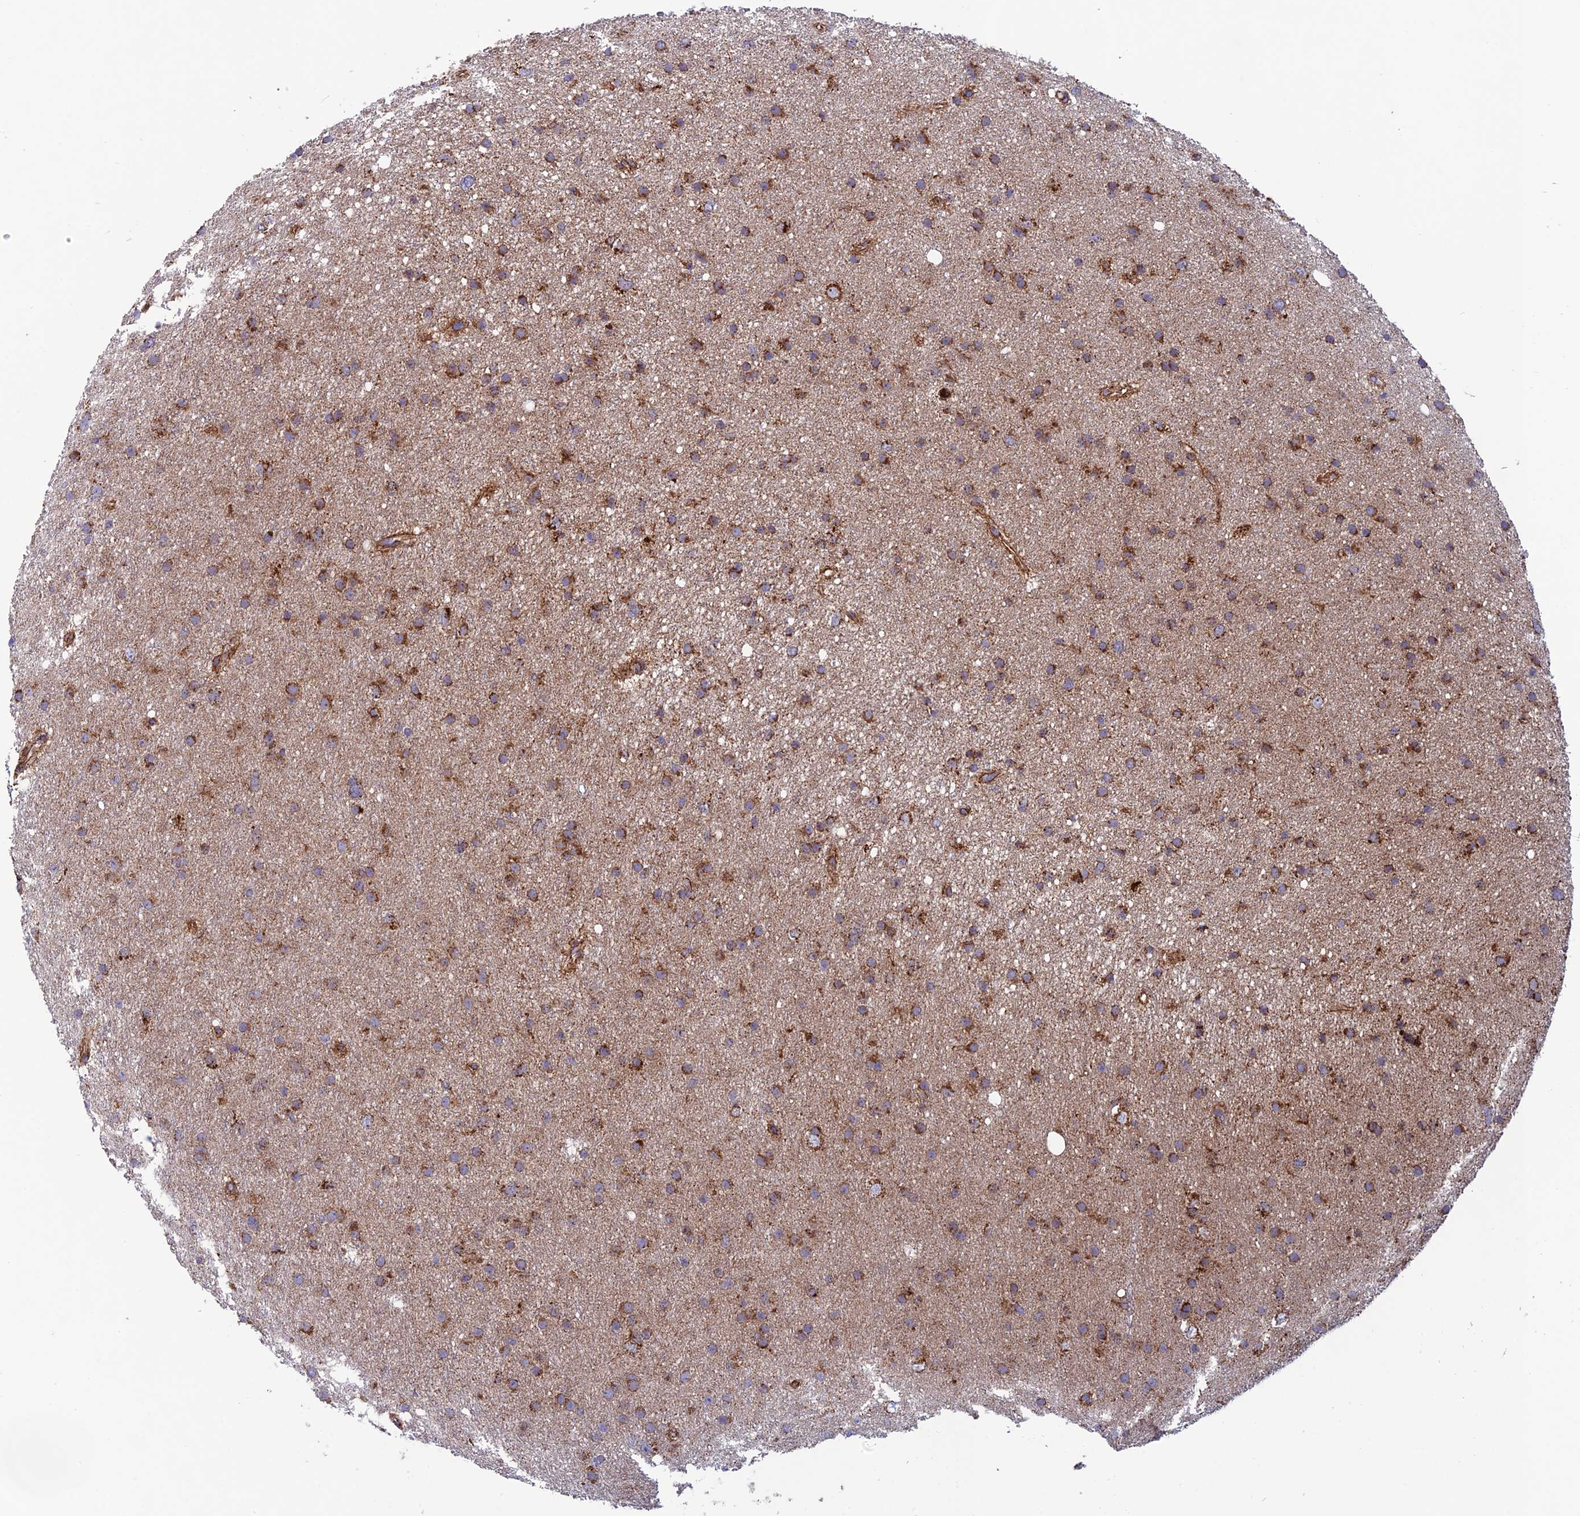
{"staining": {"intensity": "moderate", "quantity": ">75%", "location": "cytoplasmic/membranous"}, "tissue": "glioma", "cell_type": "Tumor cells", "image_type": "cancer", "snomed": [{"axis": "morphology", "description": "Glioma, malignant, Low grade"}, {"axis": "topography", "description": "Cerebral cortex"}], "caption": "Malignant glioma (low-grade) stained with a brown dye shows moderate cytoplasmic/membranous positive staining in about >75% of tumor cells.", "gene": "MRPS18B", "patient": {"sex": "female", "age": 39}}